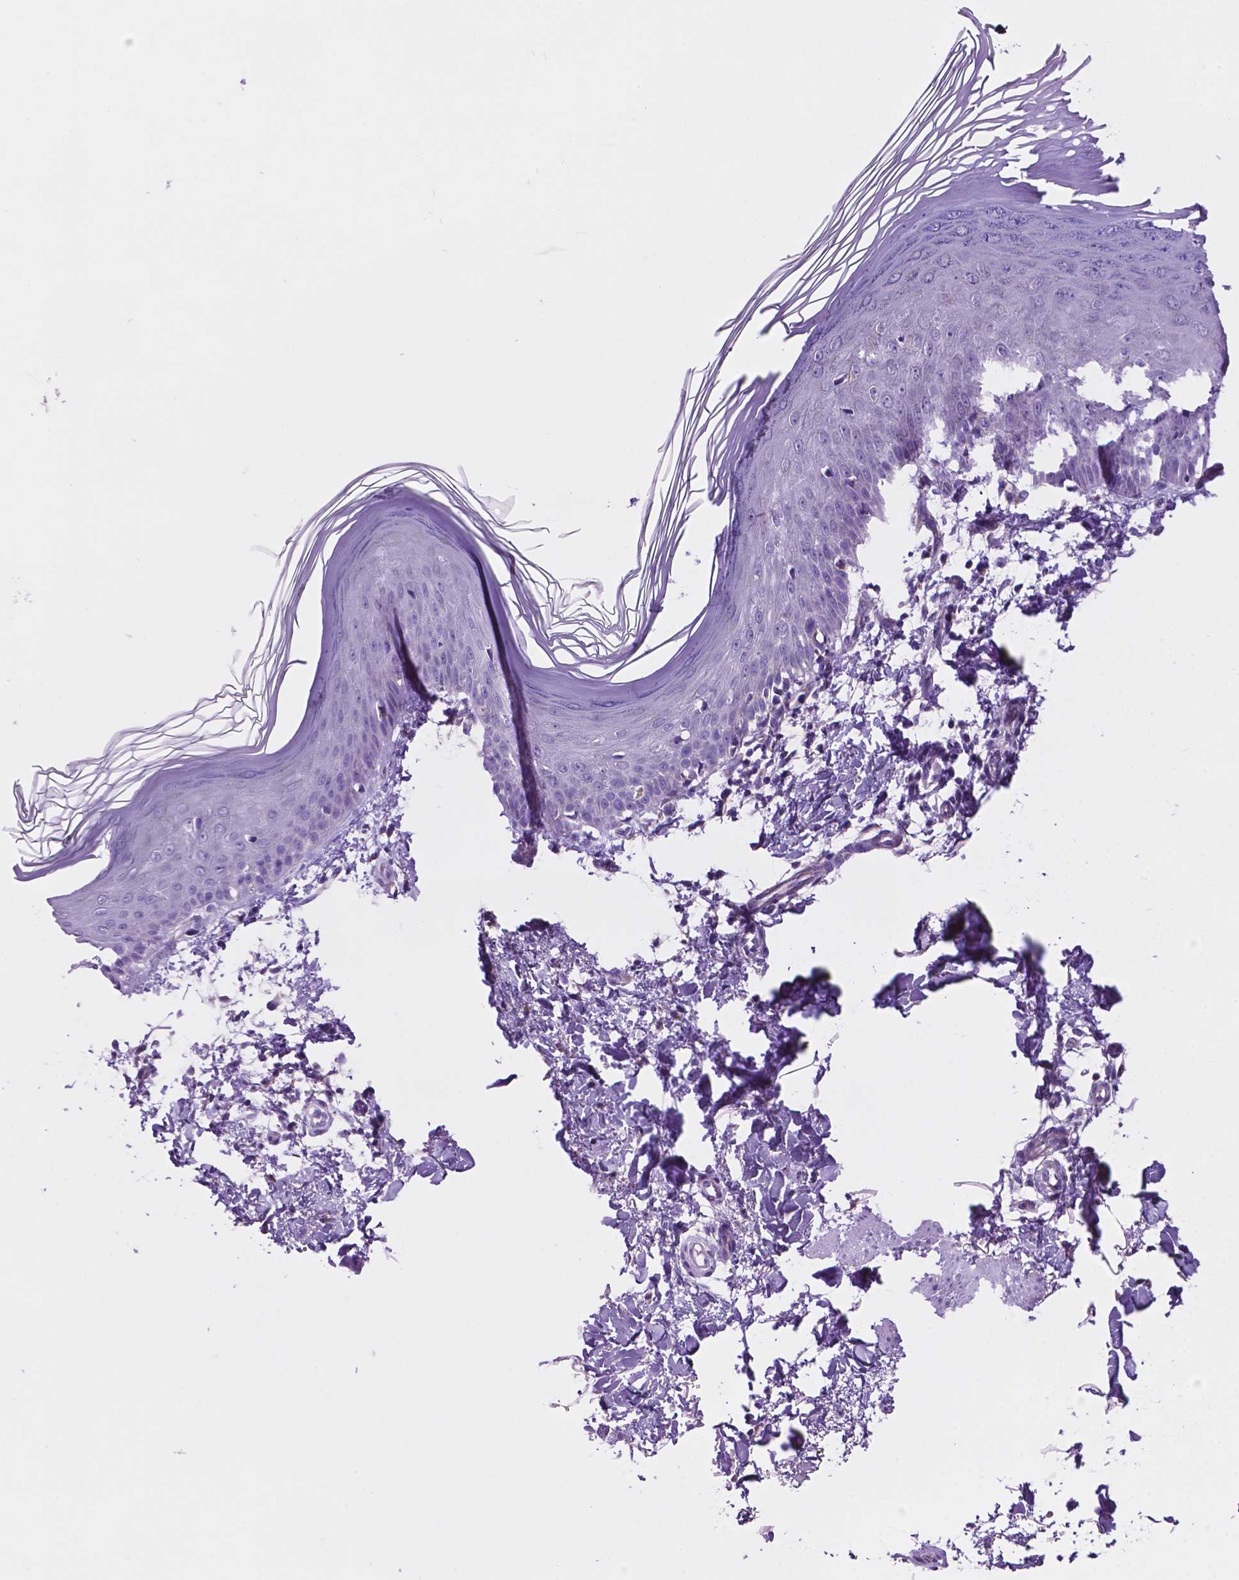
{"staining": {"intensity": "negative", "quantity": "none", "location": "none"}, "tissue": "skin", "cell_type": "Fibroblasts", "image_type": "normal", "snomed": [{"axis": "morphology", "description": "Normal tissue, NOS"}, {"axis": "topography", "description": "Skin"}], "caption": "Immunohistochemical staining of normal skin shows no significant positivity in fibroblasts.", "gene": "TMEM121B", "patient": {"sex": "female", "age": 62}}